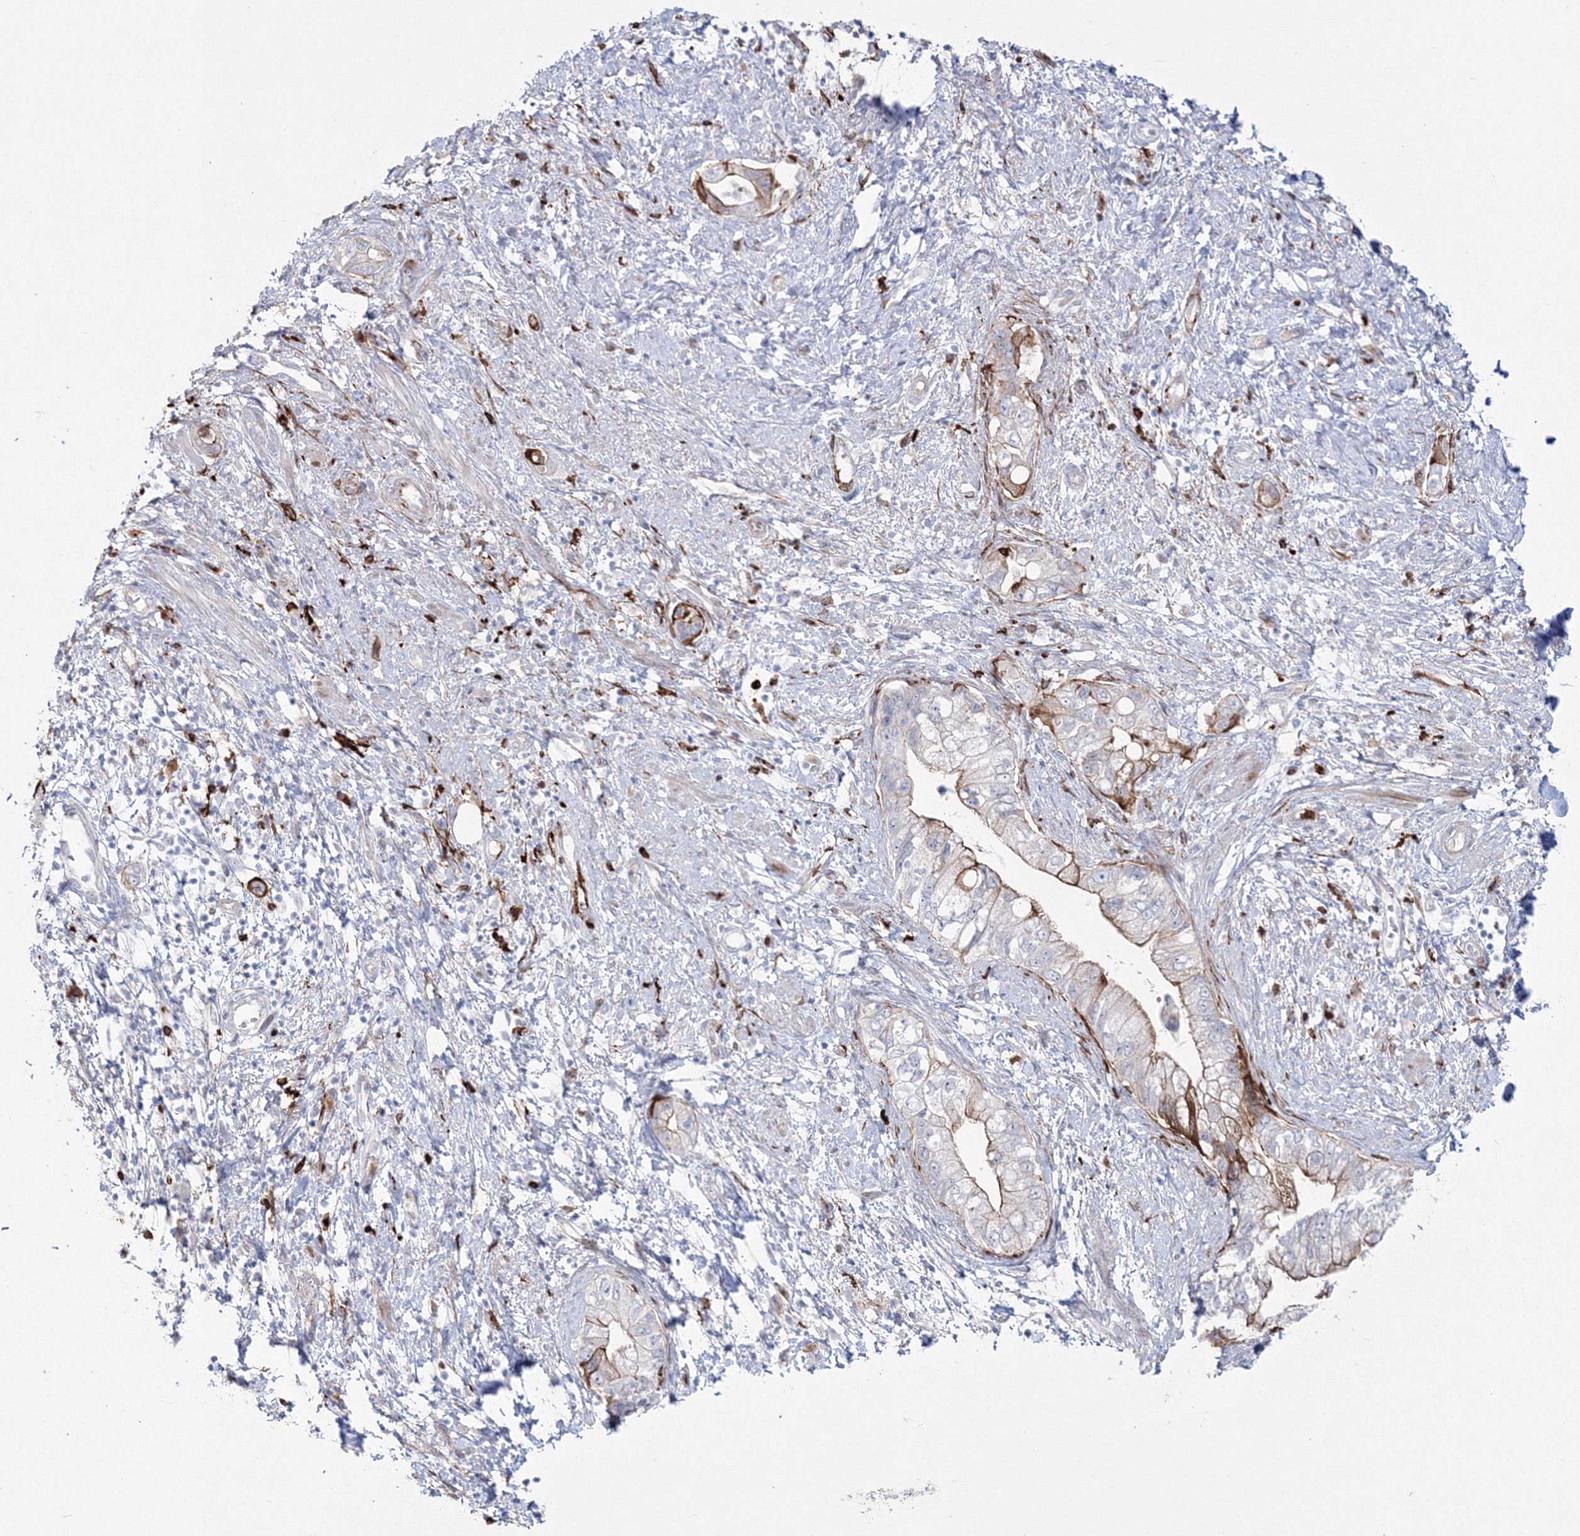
{"staining": {"intensity": "moderate", "quantity": "<25%", "location": "cytoplasmic/membranous"}, "tissue": "pancreatic cancer", "cell_type": "Tumor cells", "image_type": "cancer", "snomed": [{"axis": "morphology", "description": "Adenocarcinoma, NOS"}, {"axis": "topography", "description": "Pancreas"}], "caption": "Tumor cells show low levels of moderate cytoplasmic/membranous positivity in about <25% of cells in human pancreatic adenocarcinoma.", "gene": "HYAL2", "patient": {"sex": "female", "age": 73}}